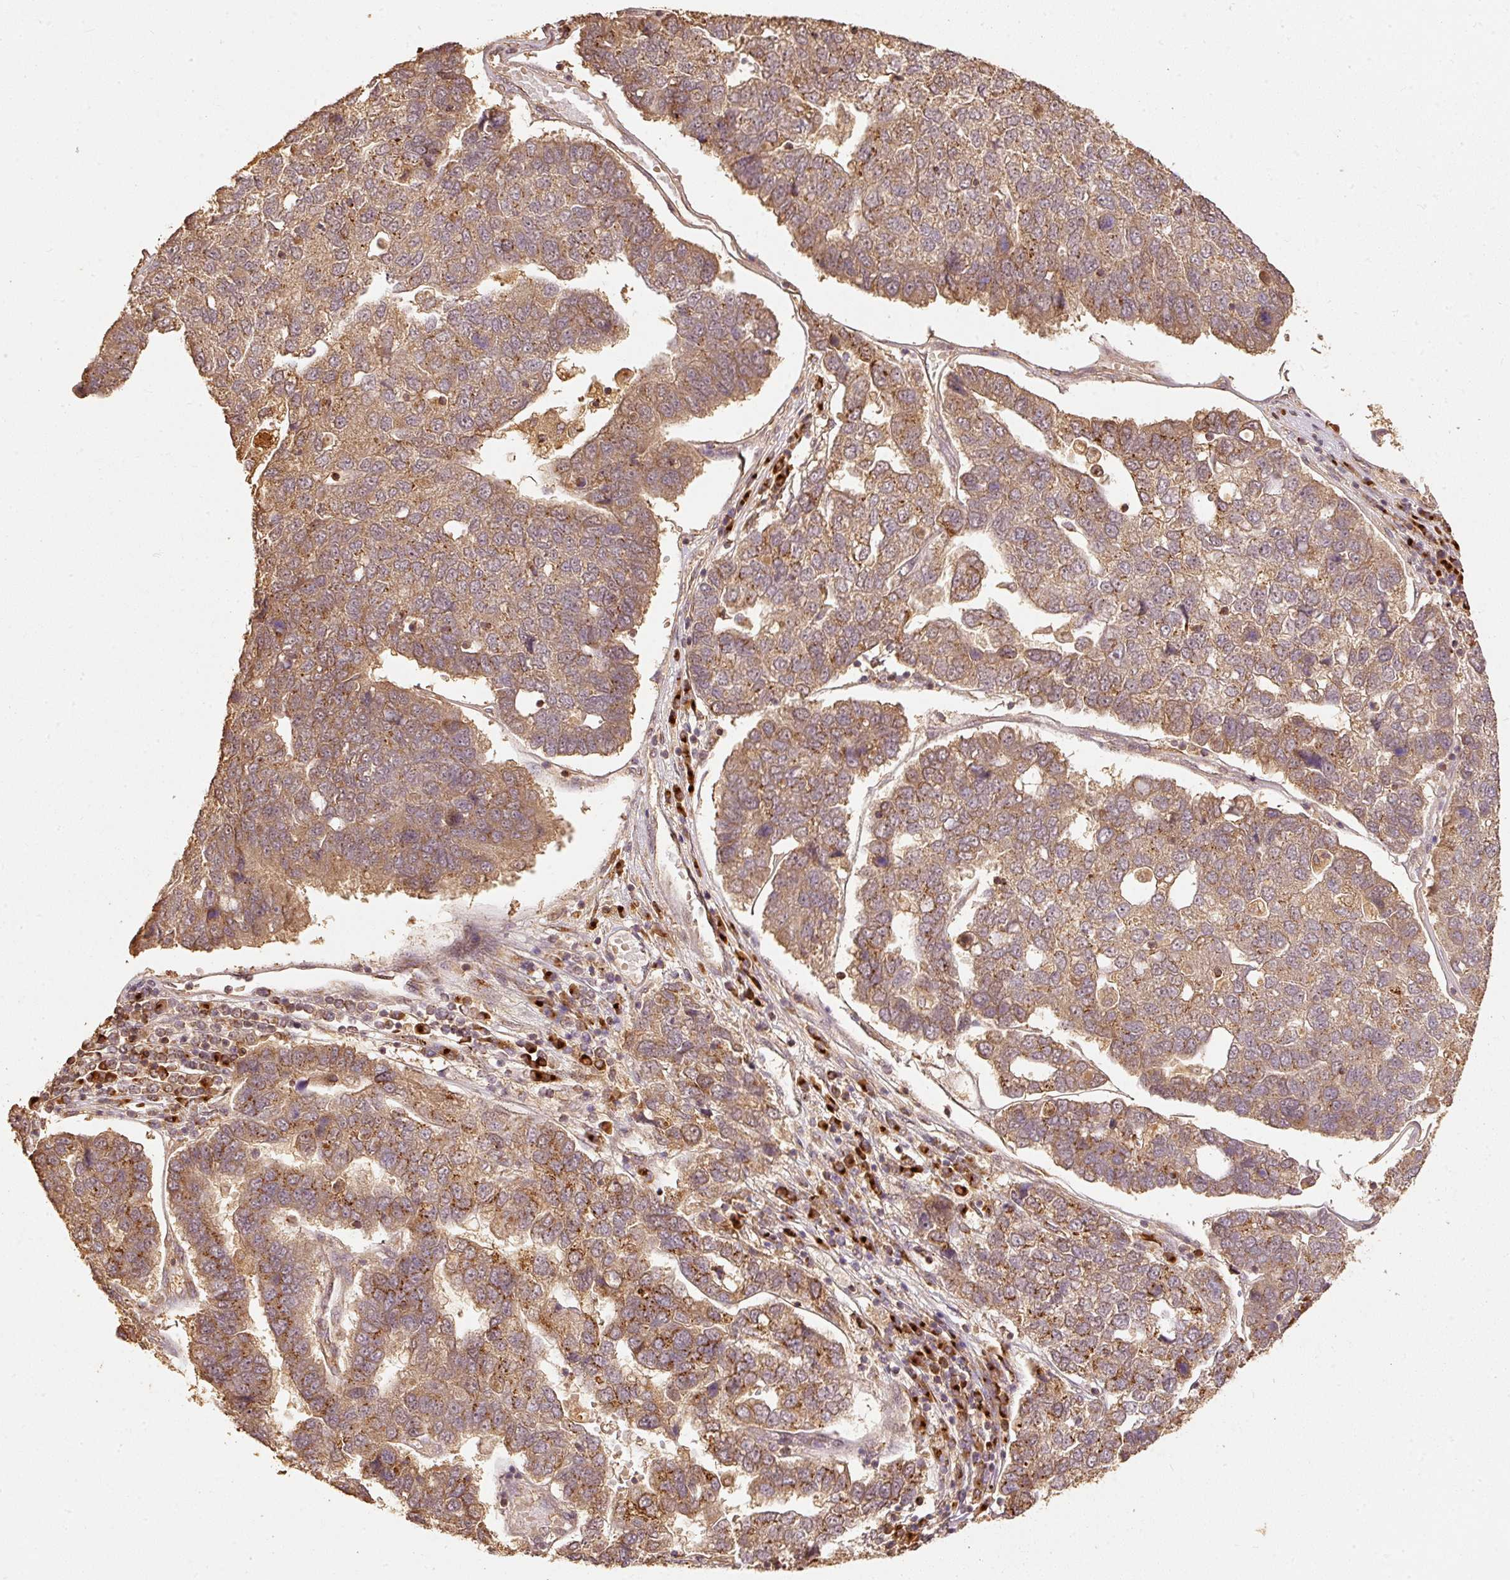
{"staining": {"intensity": "strong", "quantity": ">75%", "location": "cytoplasmic/membranous"}, "tissue": "pancreatic cancer", "cell_type": "Tumor cells", "image_type": "cancer", "snomed": [{"axis": "morphology", "description": "Adenocarcinoma, NOS"}, {"axis": "topography", "description": "Pancreas"}], "caption": "About >75% of tumor cells in pancreatic cancer (adenocarcinoma) exhibit strong cytoplasmic/membranous protein expression as visualized by brown immunohistochemical staining.", "gene": "FUT8", "patient": {"sex": "female", "age": 61}}